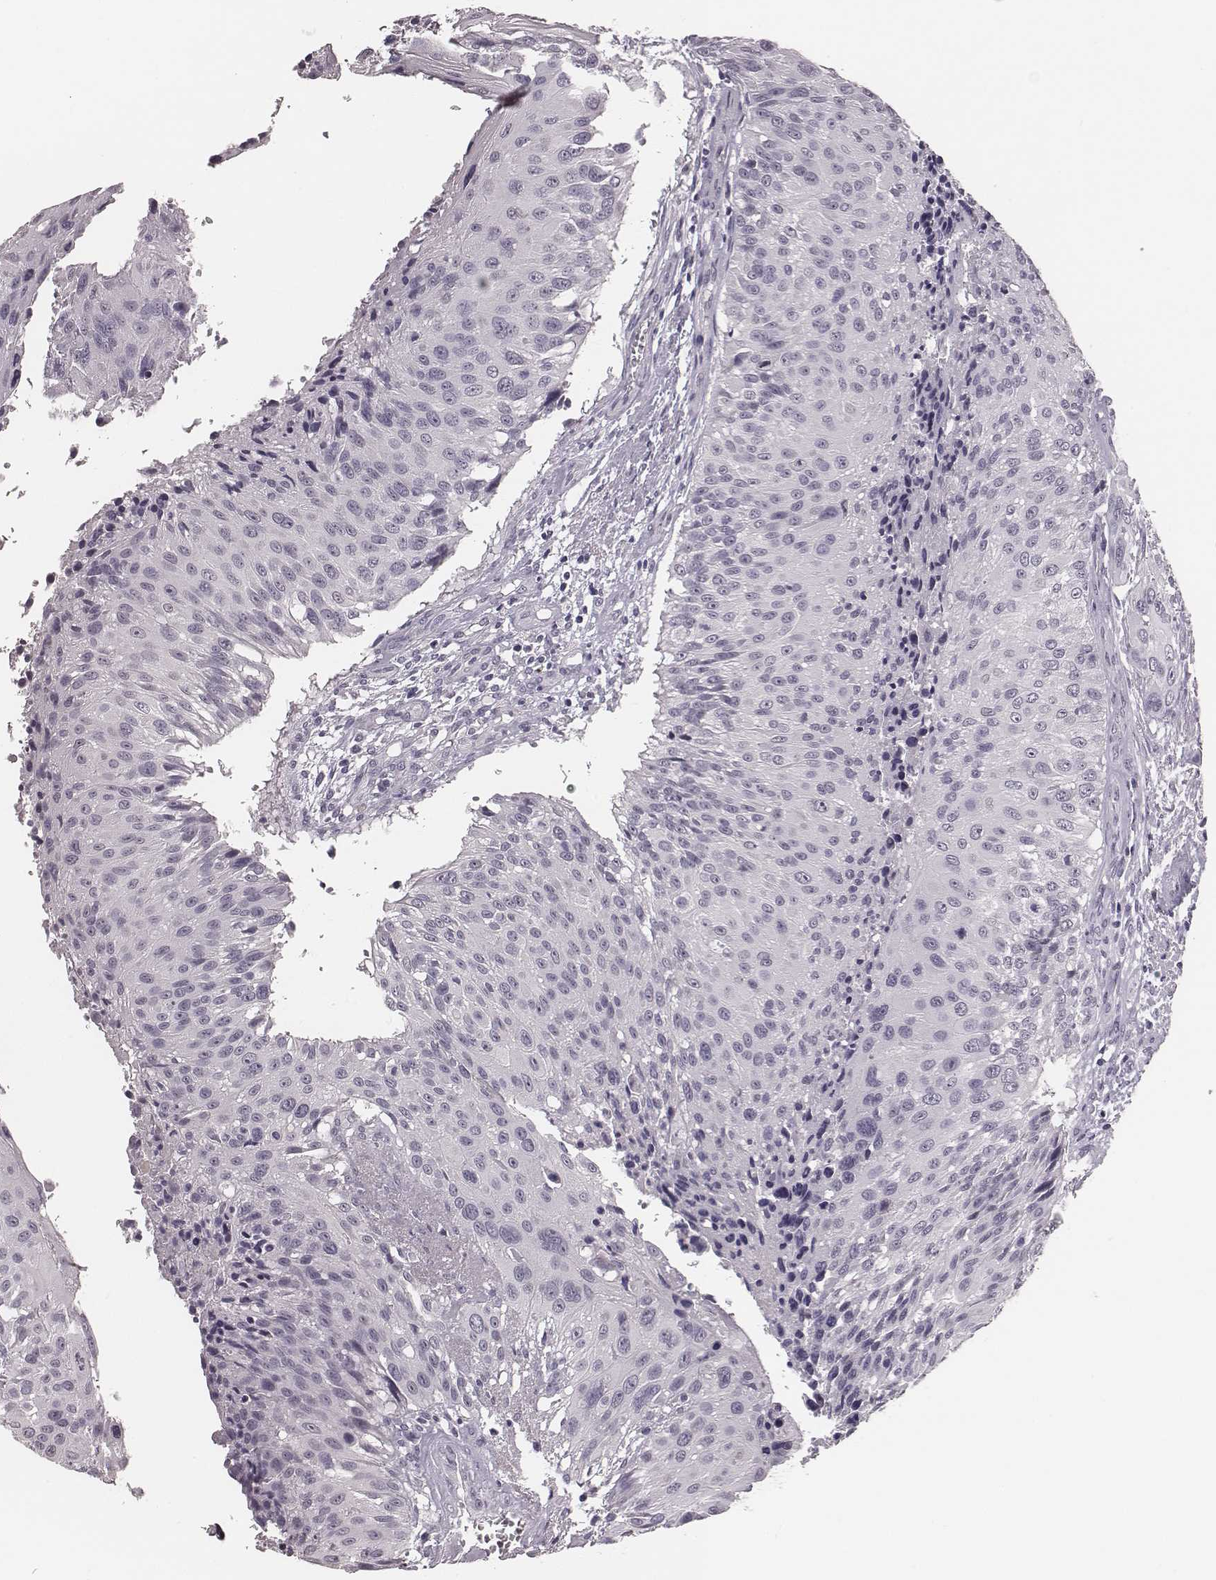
{"staining": {"intensity": "negative", "quantity": "none", "location": "none"}, "tissue": "urothelial cancer", "cell_type": "Tumor cells", "image_type": "cancer", "snomed": [{"axis": "morphology", "description": "Urothelial carcinoma, NOS"}, {"axis": "topography", "description": "Urinary bladder"}], "caption": "High power microscopy histopathology image of an immunohistochemistry image of transitional cell carcinoma, revealing no significant staining in tumor cells. The staining is performed using DAB brown chromogen with nuclei counter-stained in using hematoxylin.", "gene": "CSHL1", "patient": {"sex": "male", "age": 55}}